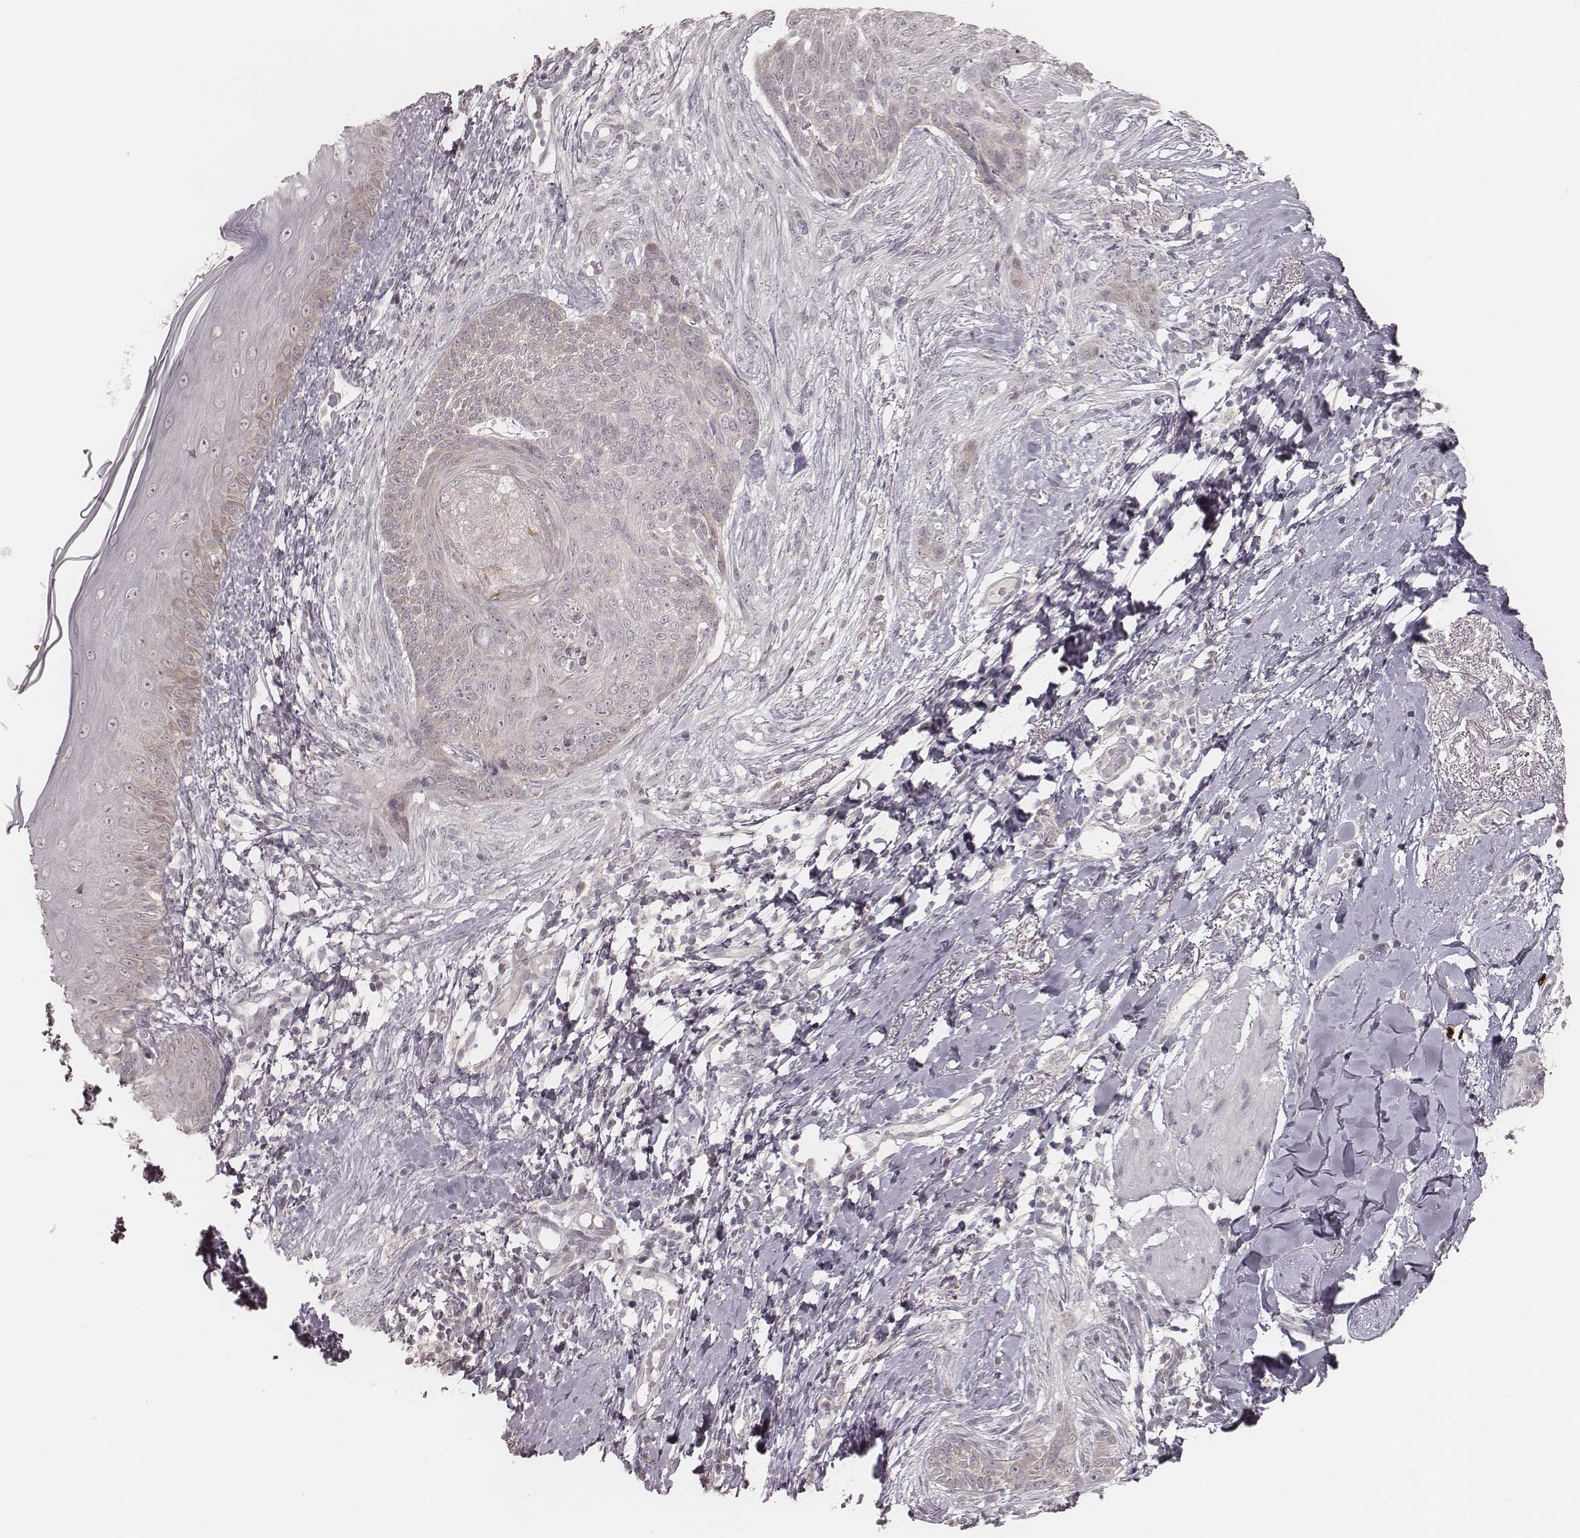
{"staining": {"intensity": "negative", "quantity": "none", "location": "none"}, "tissue": "skin cancer", "cell_type": "Tumor cells", "image_type": "cancer", "snomed": [{"axis": "morphology", "description": "Normal tissue, NOS"}, {"axis": "morphology", "description": "Basal cell carcinoma"}, {"axis": "topography", "description": "Skin"}], "caption": "A high-resolution micrograph shows IHC staining of skin cancer, which displays no significant positivity in tumor cells.", "gene": "ACACB", "patient": {"sex": "male", "age": 84}}